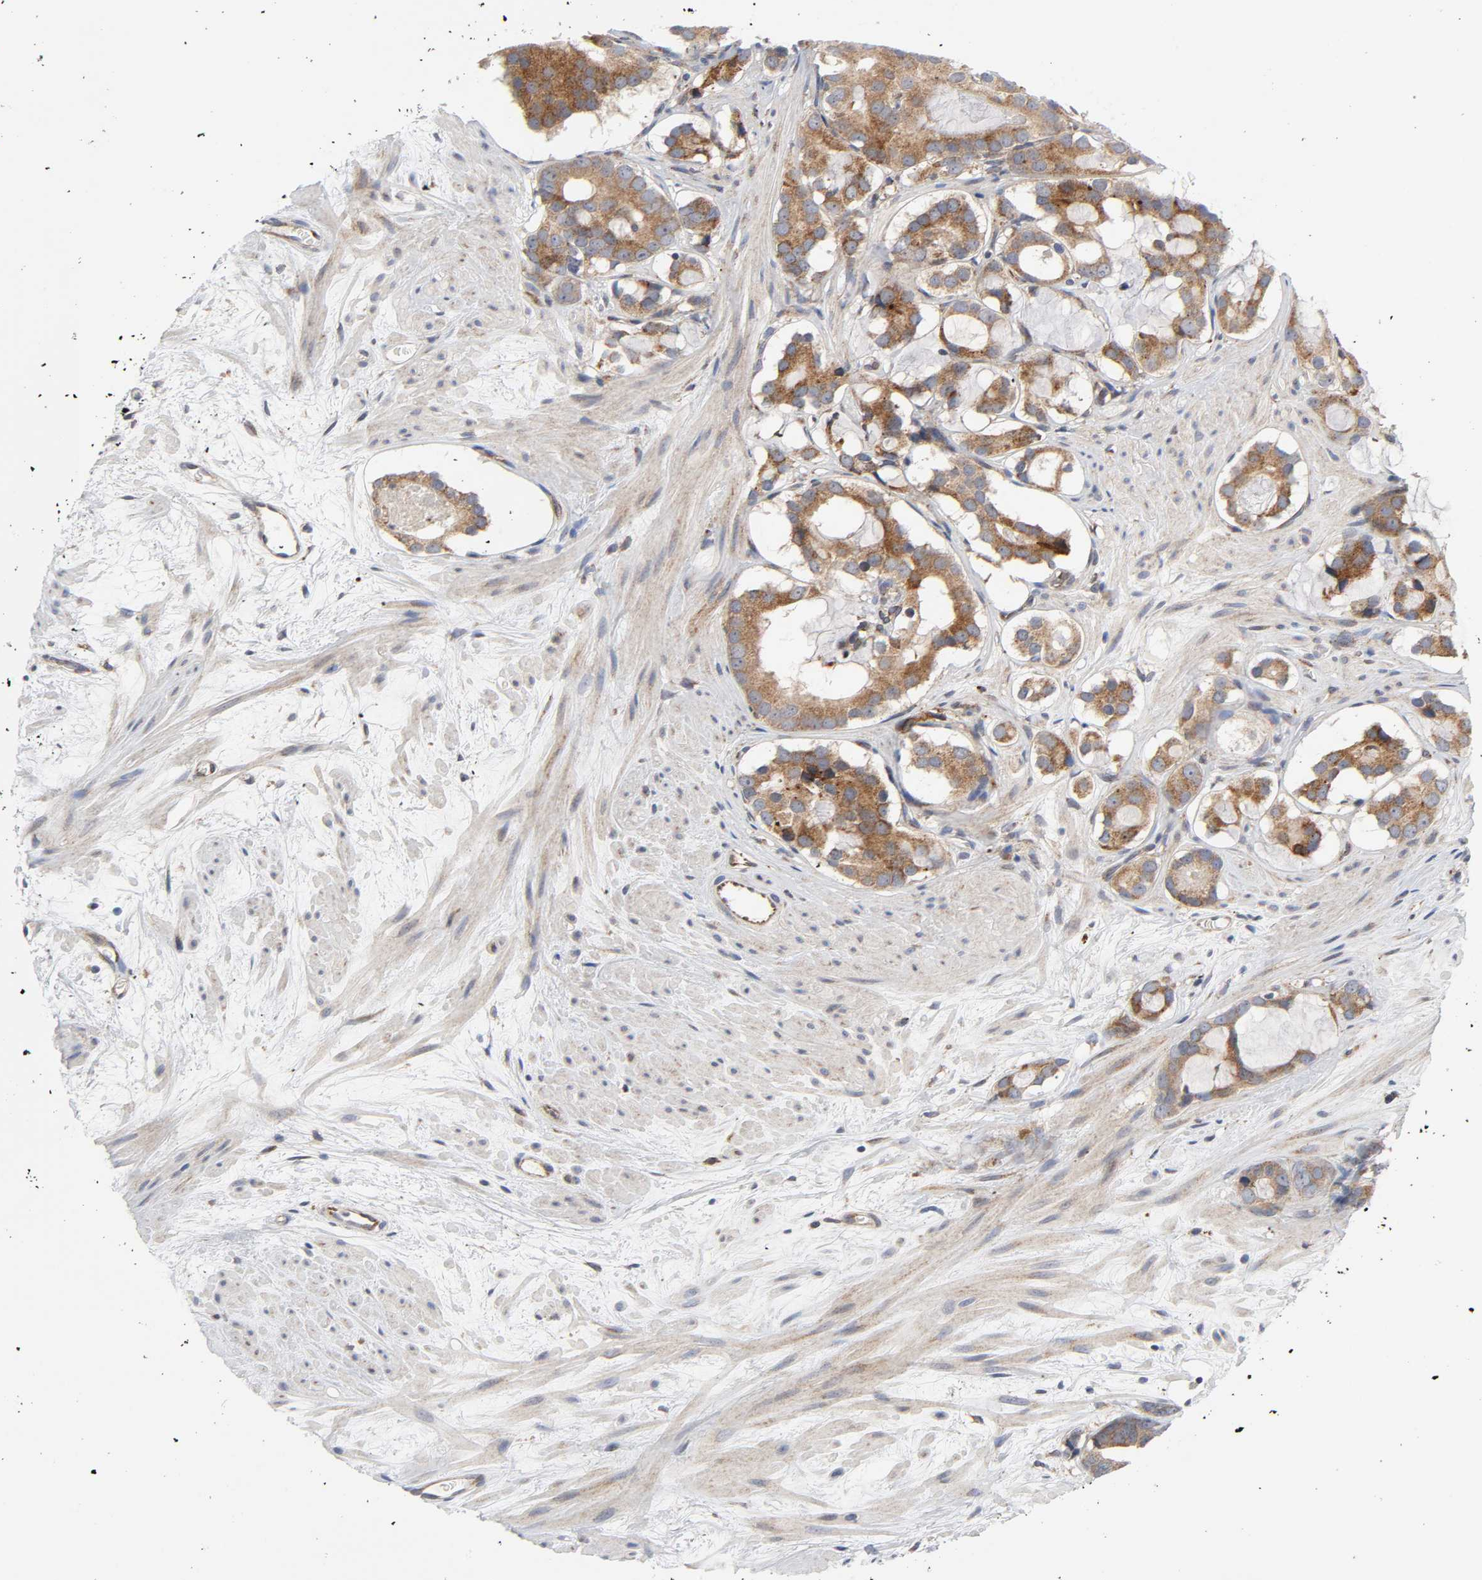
{"staining": {"intensity": "moderate", "quantity": ">75%", "location": "cytoplasmic/membranous"}, "tissue": "prostate cancer", "cell_type": "Tumor cells", "image_type": "cancer", "snomed": [{"axis": "morphology", "description": "Adenocarcinoma, Low grade"}, {"axis": "topography", "description": "Prostate"}], "caption": "Human prostate adenocarcinoma (low-grade) stained with a protein marker displays moderate staining in tumor cells.", "gene": "BAX", "patient": {"sex": "male", "age": 57}}